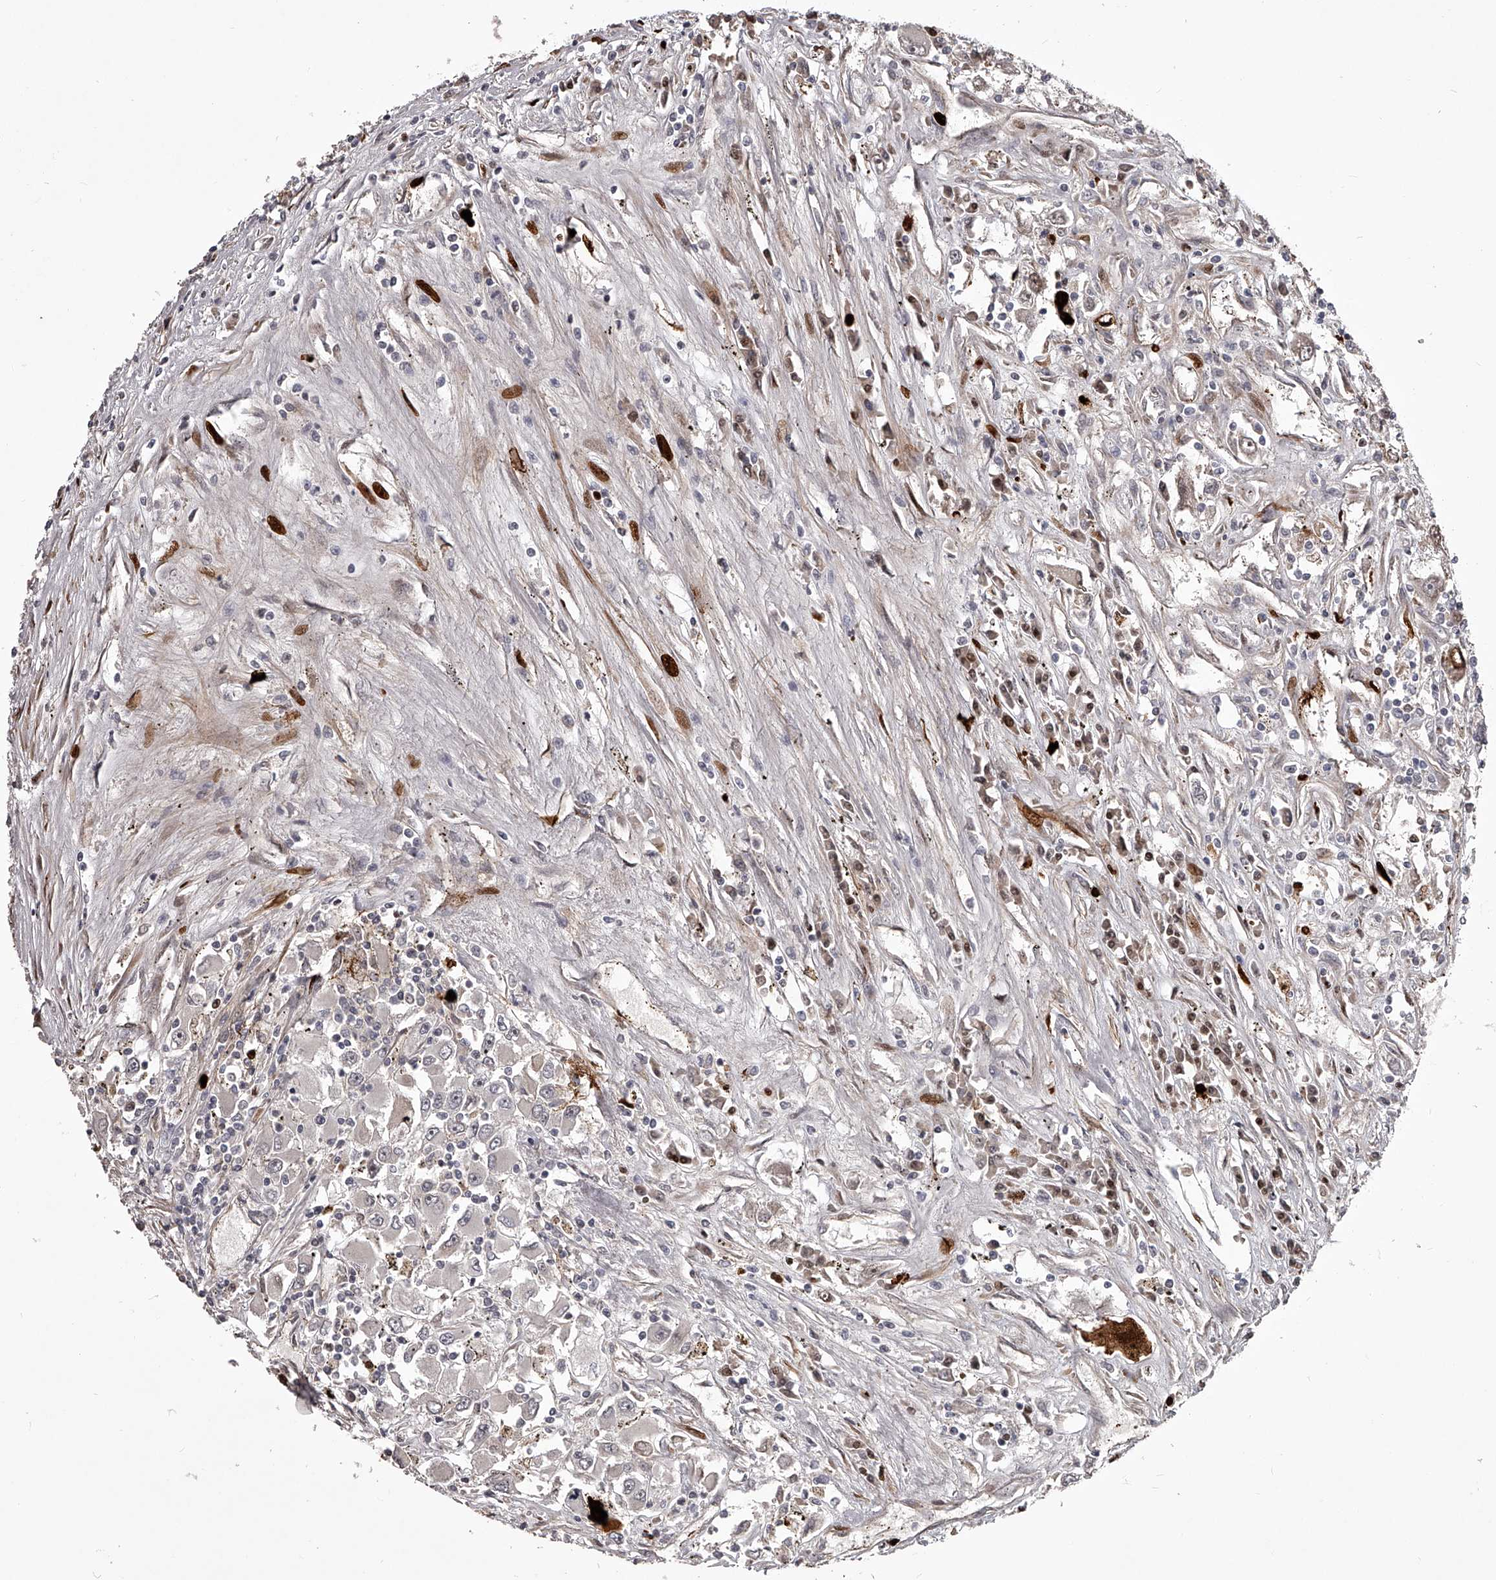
{"staining": {"intensity": "negative", "quantity": "none", "location": "none"}, "tissue": "renal cancer", "cell_type": "Tumor cells", "image_type": "cancer", "snomed": [{"axis": "morphology", "description": "Adenocarcinoma, NOS"}, {"axis": "topography", "description": "Kidney"}], "caption": "A high-resolution micrograph shows immunohistochemistry staining of renal adenocarcinoma, which demonstrates no significant positivity in tumor cells.", "gene": "RRP36", "patient": {"sex": "female", "age": 52}}